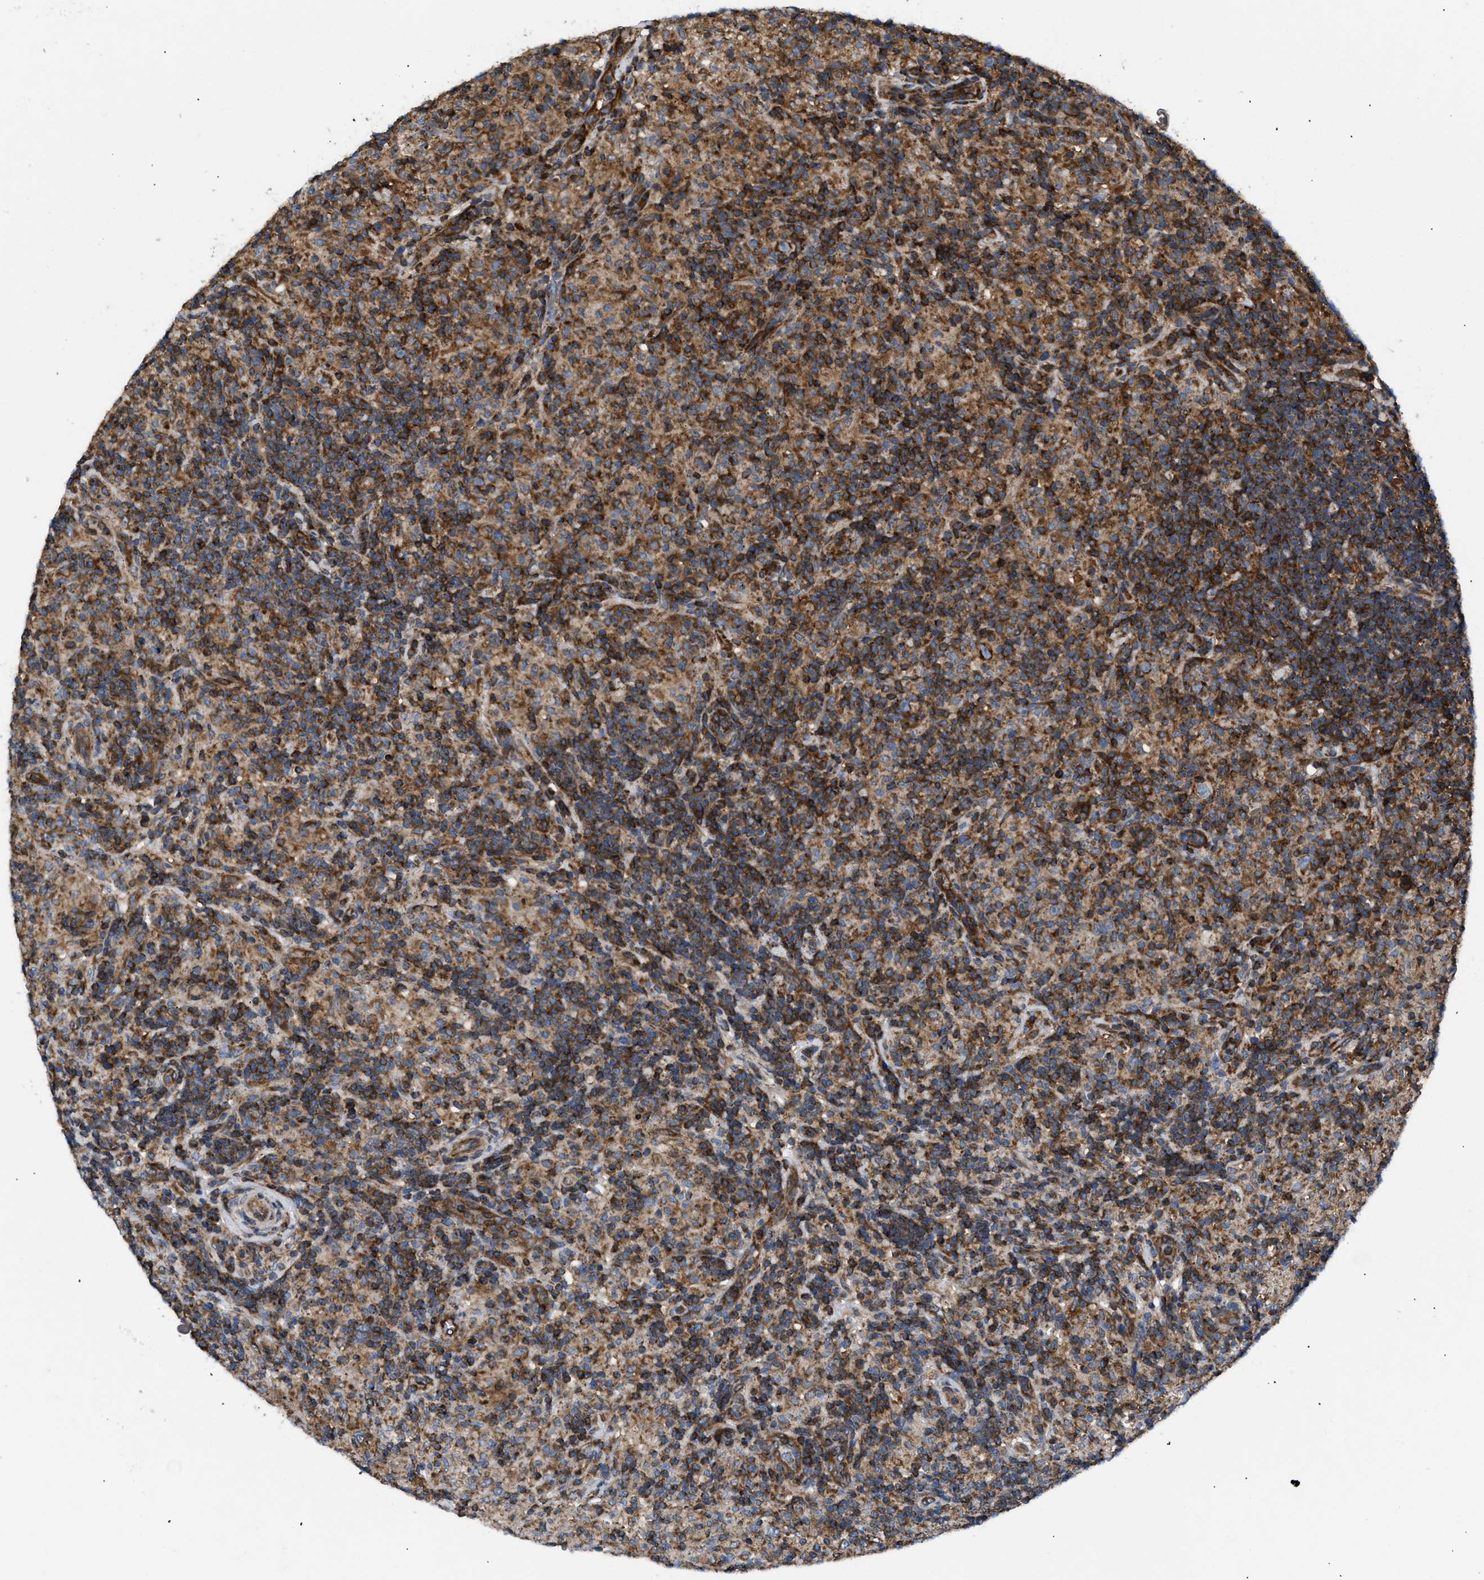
{"staining": {"intensity": "strong", "quantity": ">75%", "location": "cytoplasmic/membranous"}, "tissue": "lymphoma", "cell_type": "Tumor cells", "image_type": "cancer", "snomed": [{"axis": "morphology", "description": "Hodgkin's disease, NOS"}, {"axis": "topography", "description": "Lymph node"}], "caption": "An immunohistochemistry (IHC) image of tumor tissue is shown. Protein staining in brown labels strong cytoplasmic/membranous positivity in lymphoma within tumor cells.", "gene": "OPTN", "patient": {"sex": "male", "age": 70}}